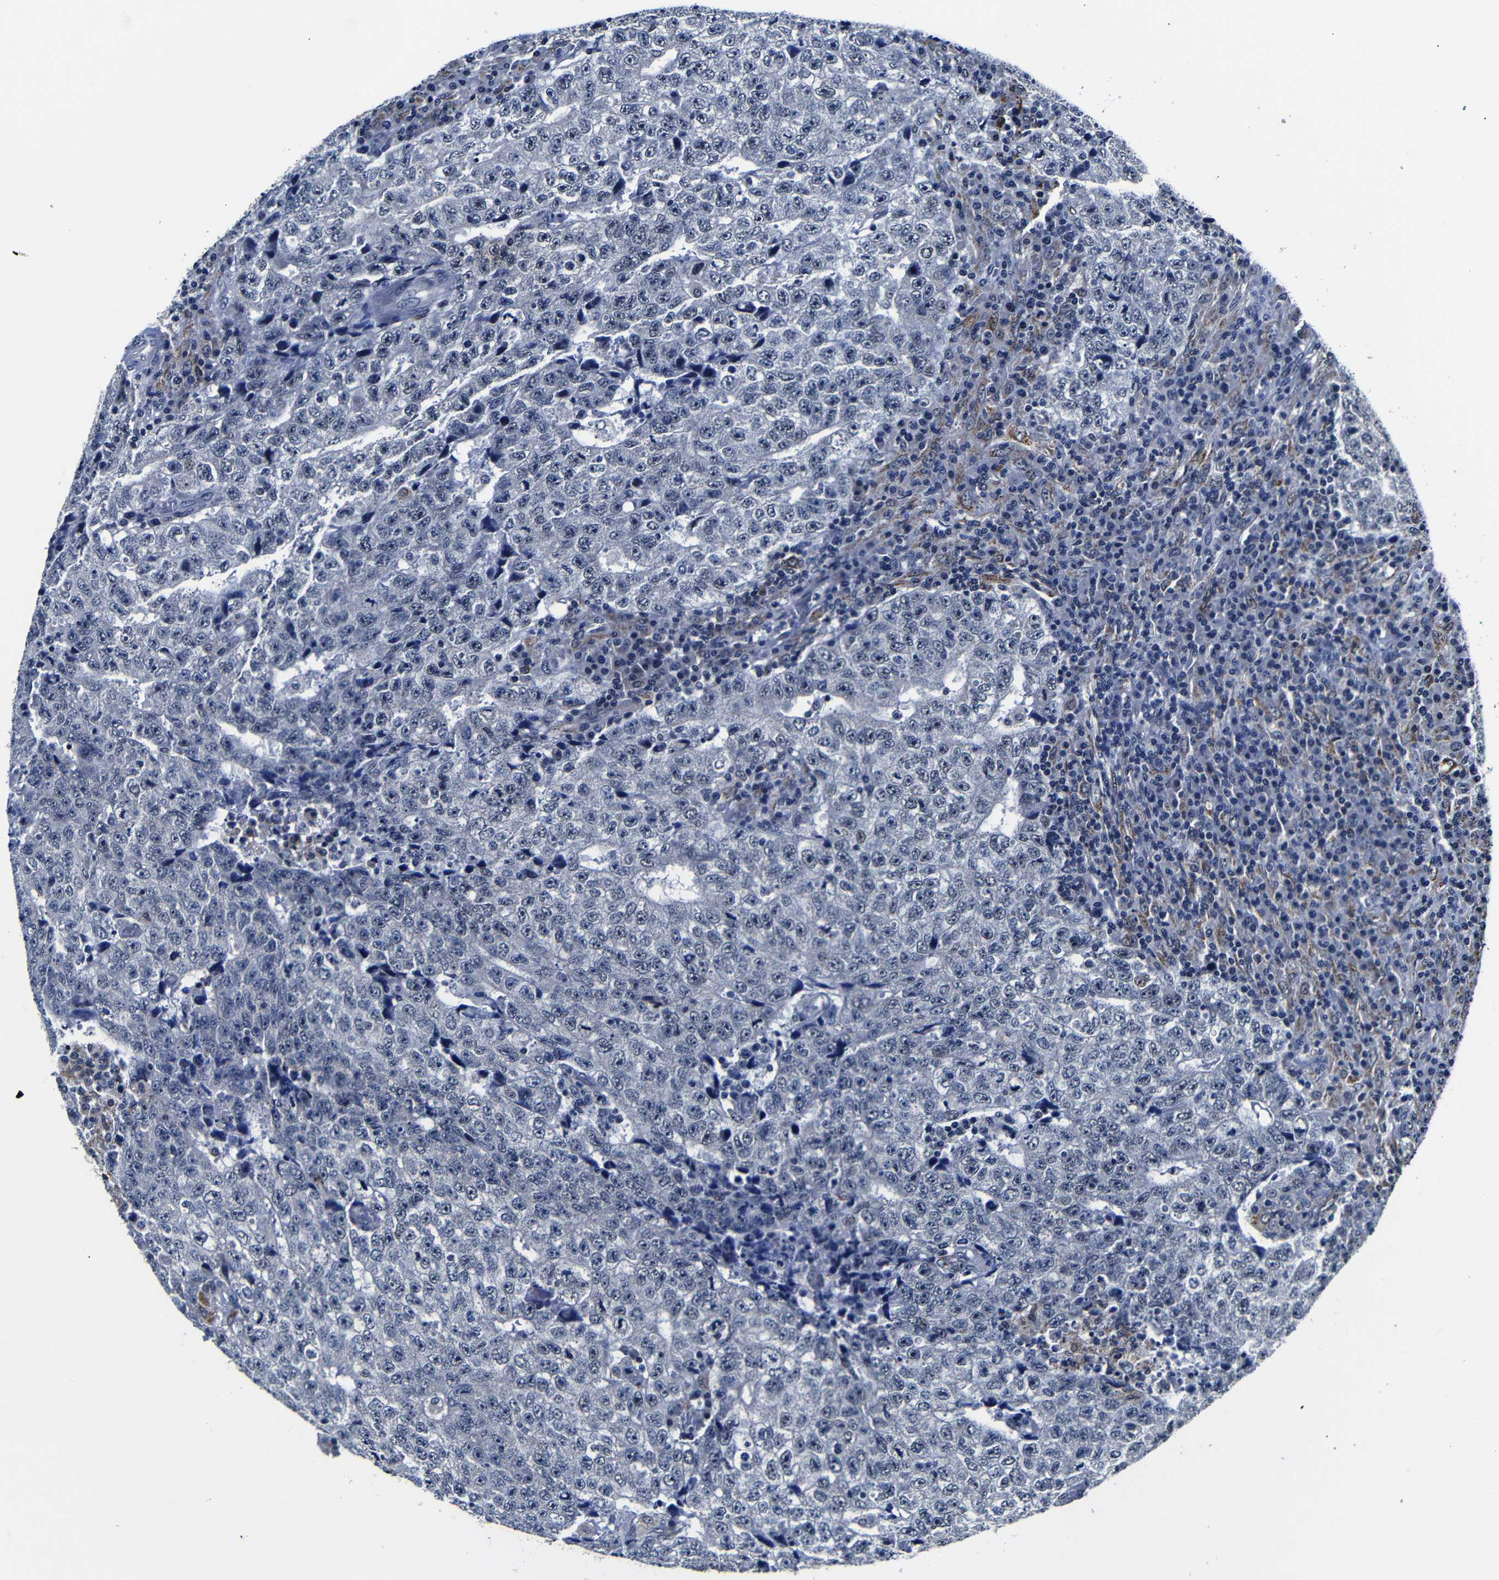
{"staining": {"intensity": "negative", "quantity": "none", "location": "none"}, "tissue": "testis cancer", "cell_type": "Tumor cells", "image_type": "cancer", "snomed": [{"axis": "morphology", "description": "Necrosis, NOS"}, {"axis": "morphology", "description": "Carcinoma, Embryonal, NOS"}, {"axis": "topography", "description": "Testis"}], "caption": "IHC of human testis cancer (embryonal carcinoma) shows no staining in tumor cells. The staining was performed using DAB to visualize the protein expression in brown, while the nuclei were stained in blue with hematoxylin (Magnification: 20x).", "gene": "DEPP1", "patient": {"sex": "male", "age": 19}}